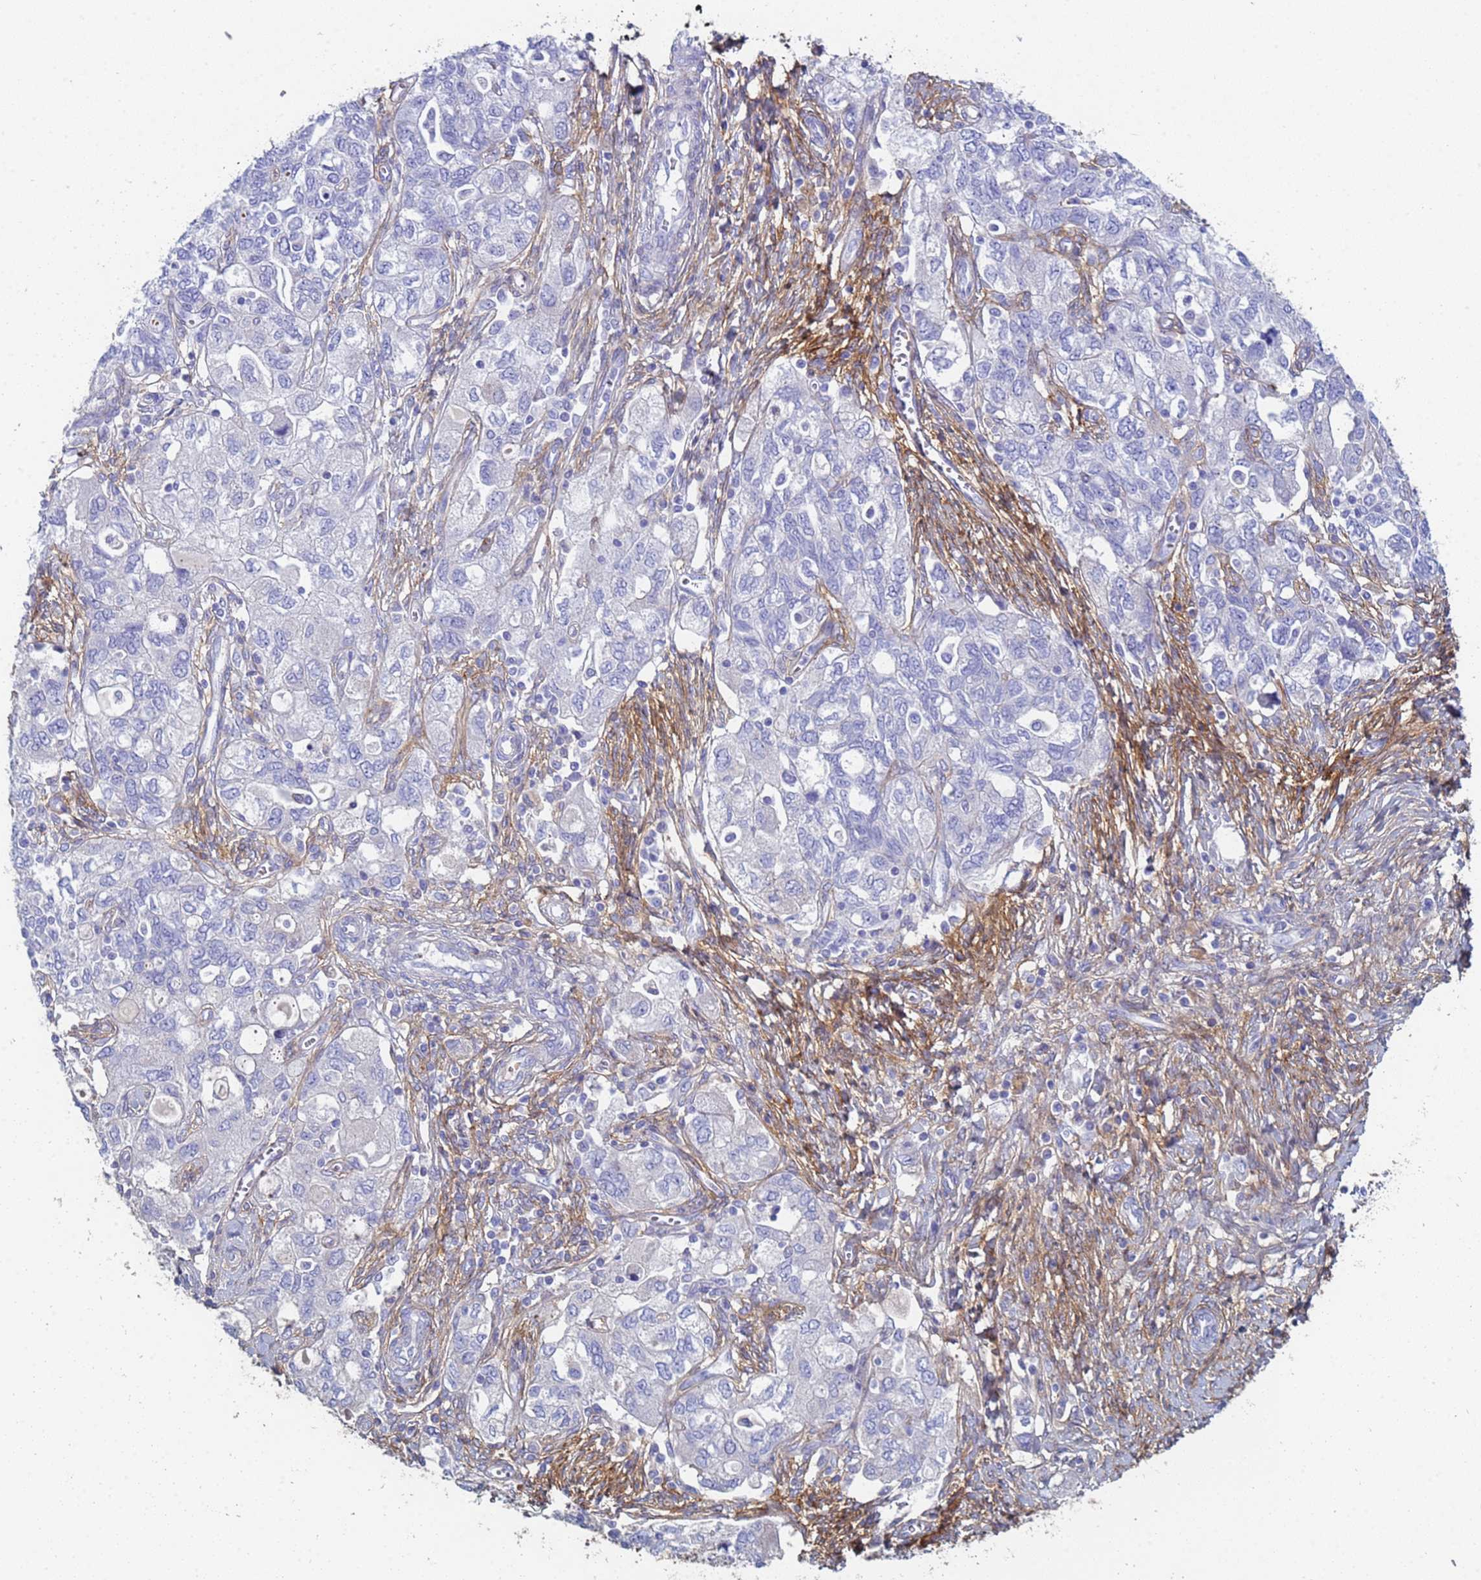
{"staining": {"intensity": "negative", "quantity": "none", "location": "none"}, "tissue": "ovarian cancer", "cell_type": "Tumor cells", "image_type": "cancer", "snomed": [{"axis": "morphology", "description": "Carcinoma, NOS"}, {"axis": "morphology", "description": "Cystadenocarcinoma, serous, NOS"}, {"axis": "topography", "description": "Ovary"}], "caption": "This is an immunohistochemistry (IHC) image of human ovarian cancer (serous cystadenocarcinoma). There is no positivity in tumor cells.", "gene": "ABCA8", "patient": {"sex": "female", "age": 69}}